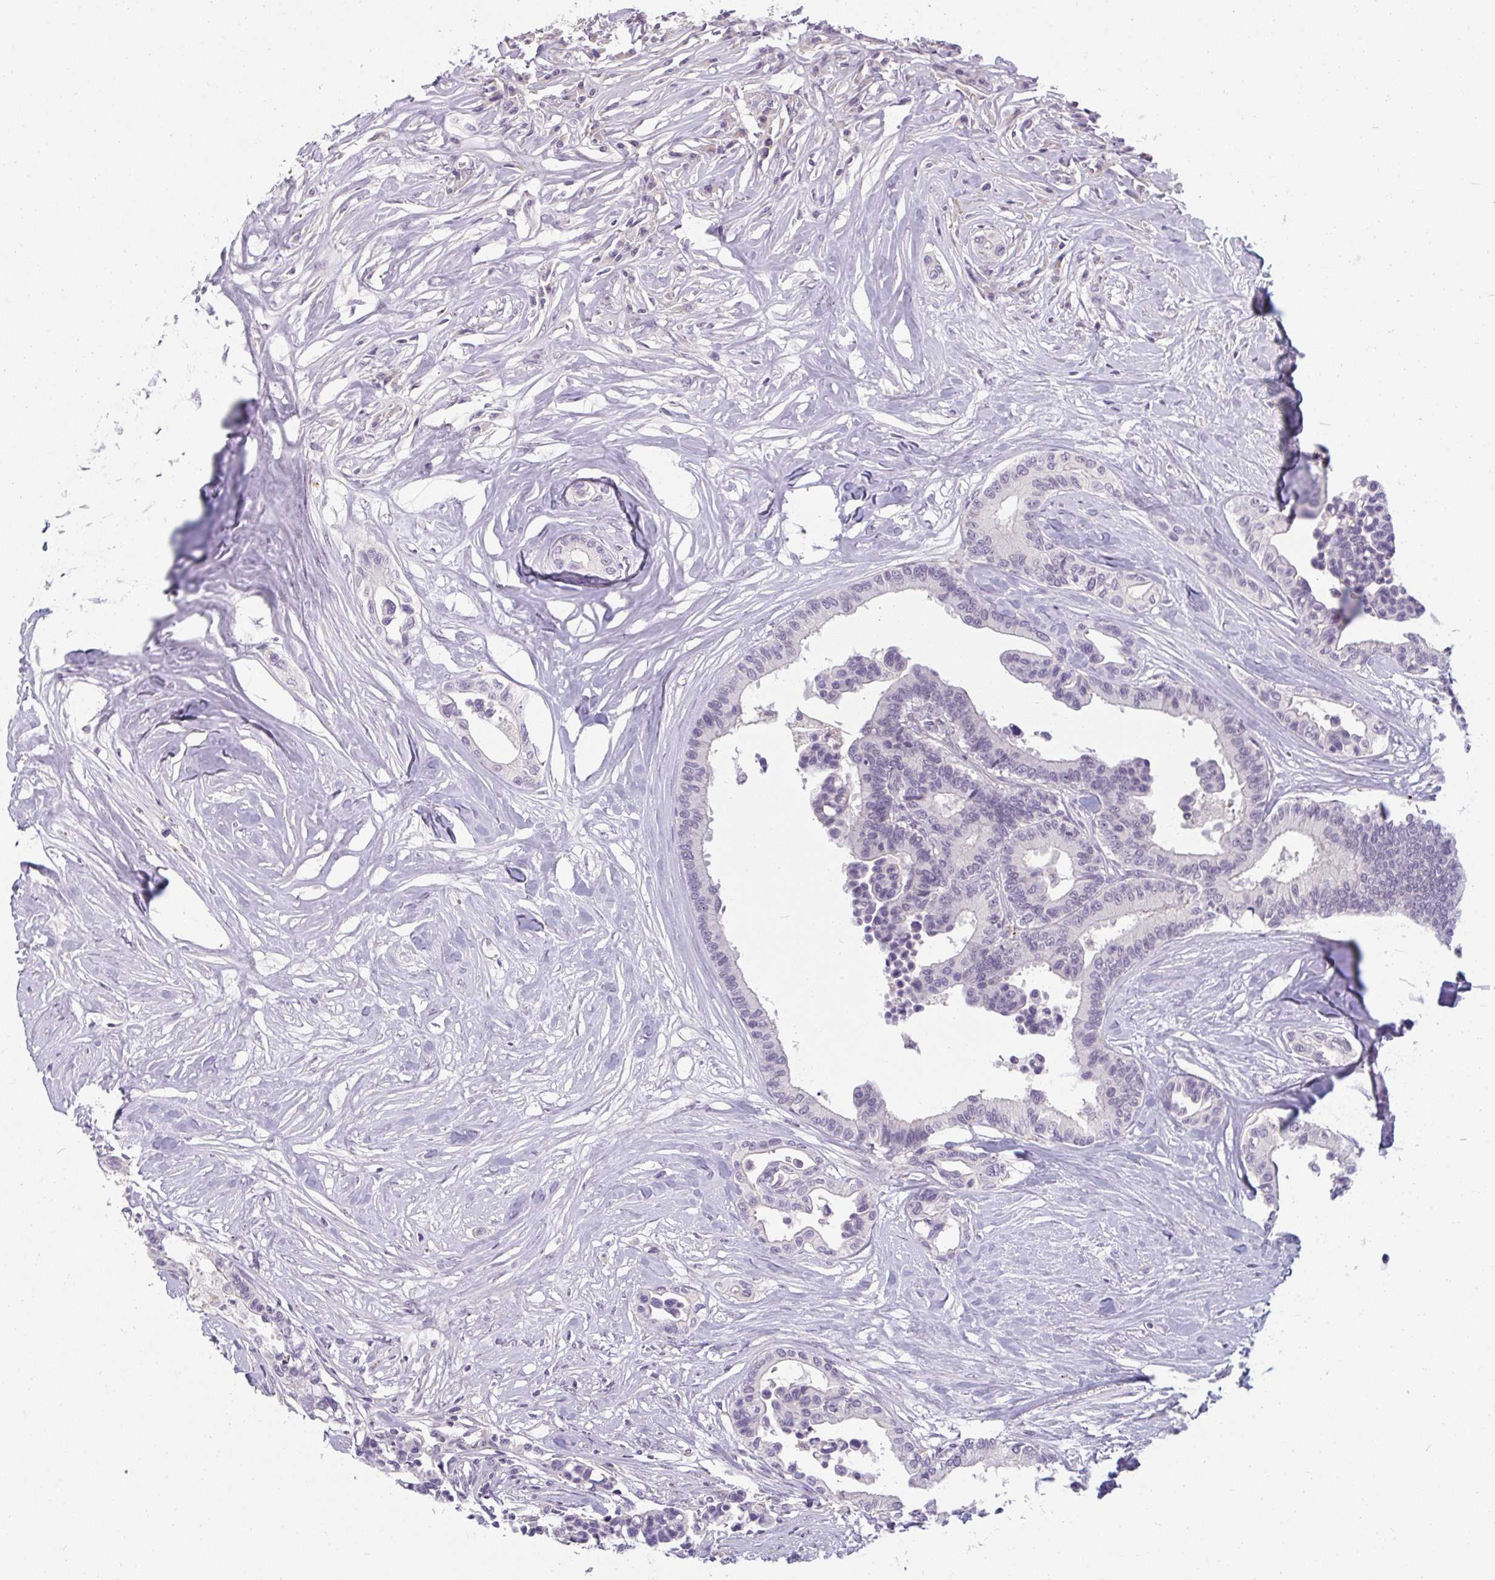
{"staining": {"intensity": "negative", "quantity": "none", "location": "none"}, "tissue": "colorectal cancer", "cell_type": "Tumor cells", "image_type": "cancer", "snomed": [{"axis": "morphology", "description": "Normal tissue, NOS"}, {"axis": "morphology", "description": "Adenocarcinoma, NOS"}, {"axis": "topography", "description": "Colon"}], "caption": "Adenocarcinoma (colorectal) was stained to show a protein in brown. There is no significant expression in tumor cells.", "gene": "PPFIA4", "patient": {"sex": "male", "age": 82}}